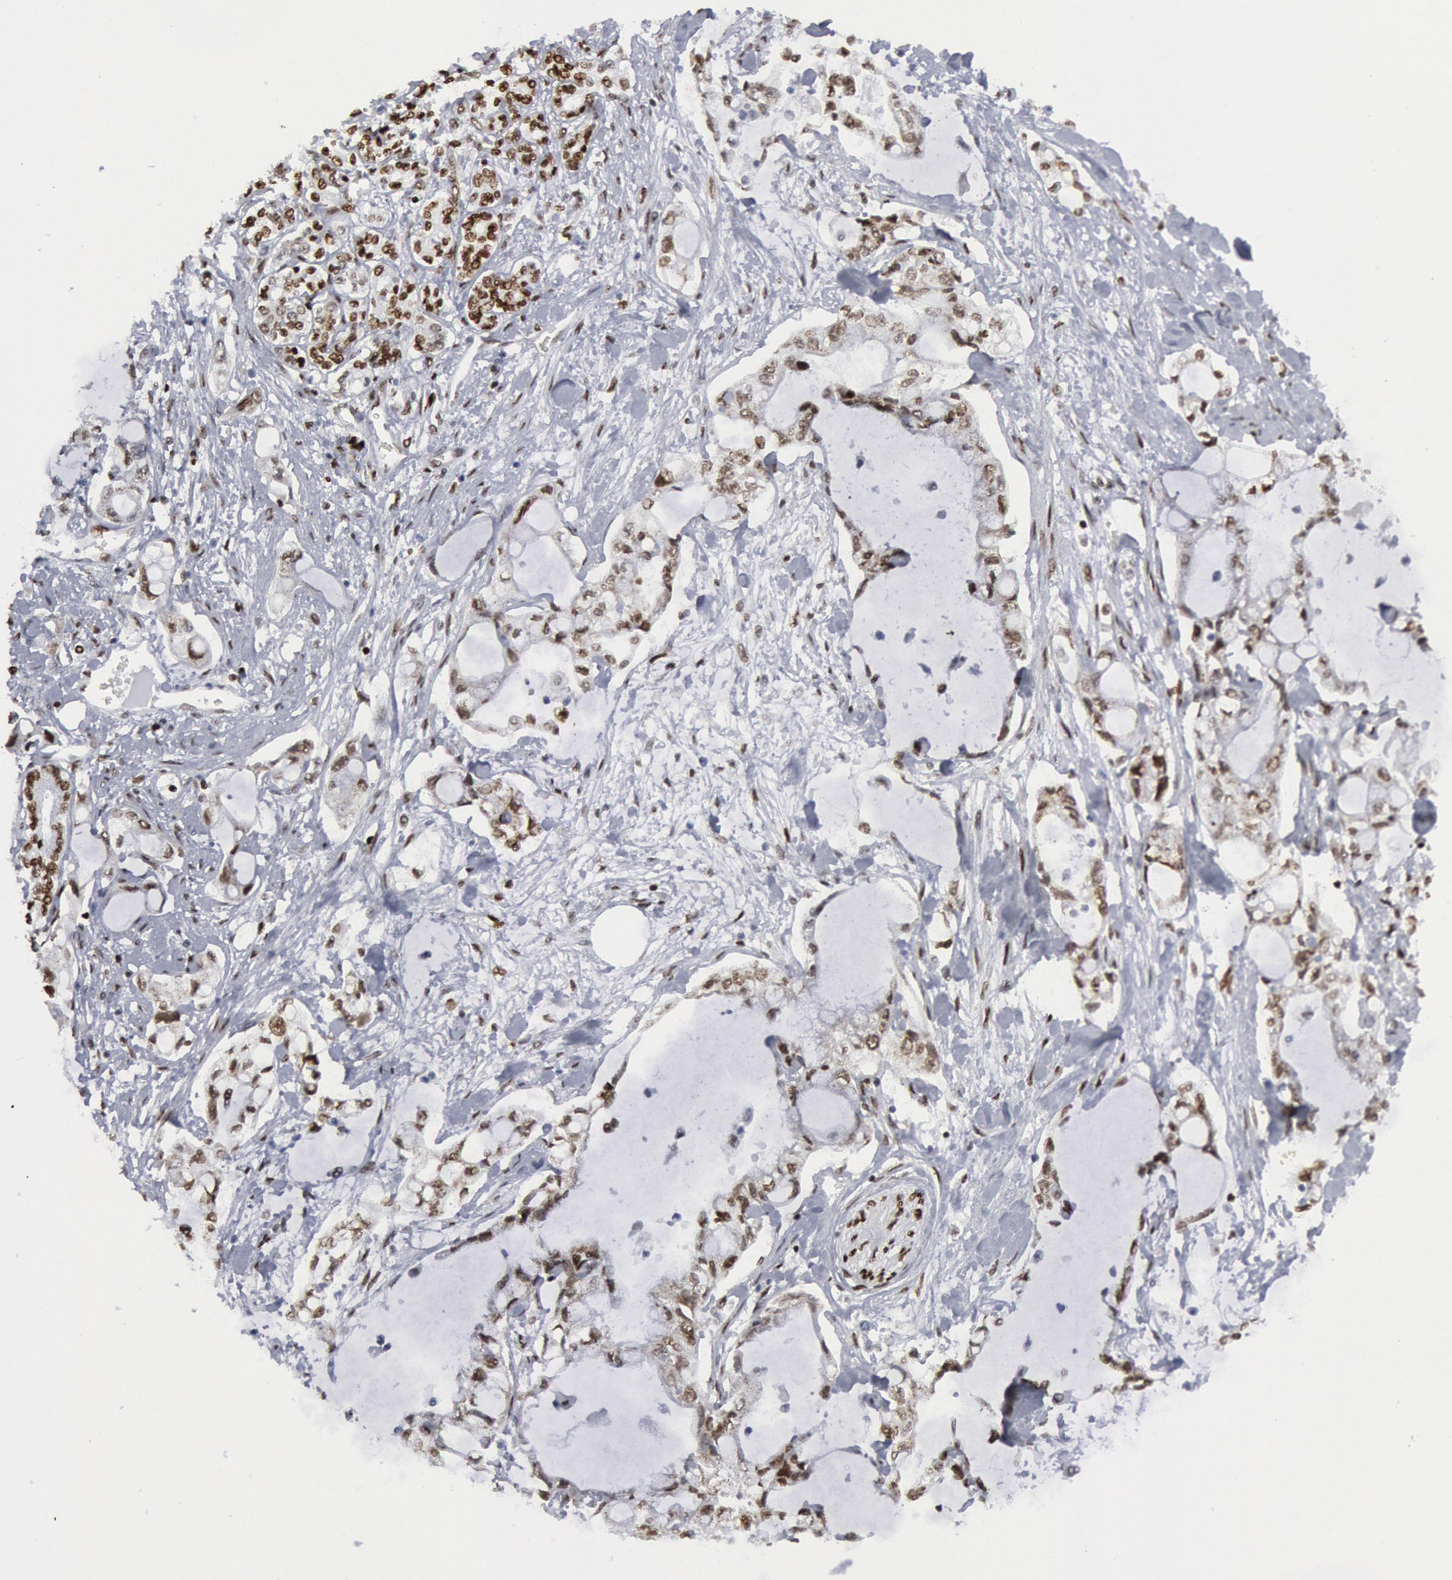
{"staining": {"intensity": "weak", "quantity": ">75%", "location": "nuclear"}, "tissue": "pancreatic cancer", "cell_type": "Tumor cells", "image_type": "cancer", "snomed": [{"axis": "morphology", "description": "Adenocarcinoma, NOS"}, {"axis": "topography", "description": "Pancreas"}], "caption": "The image displays staining of adenocarcinoma (pancreatic), revealing weak nuclear protein positivity (brown color) within tumor cells.", "gene": "MECP2", "patient": {"sex": "female", "age": 70}}